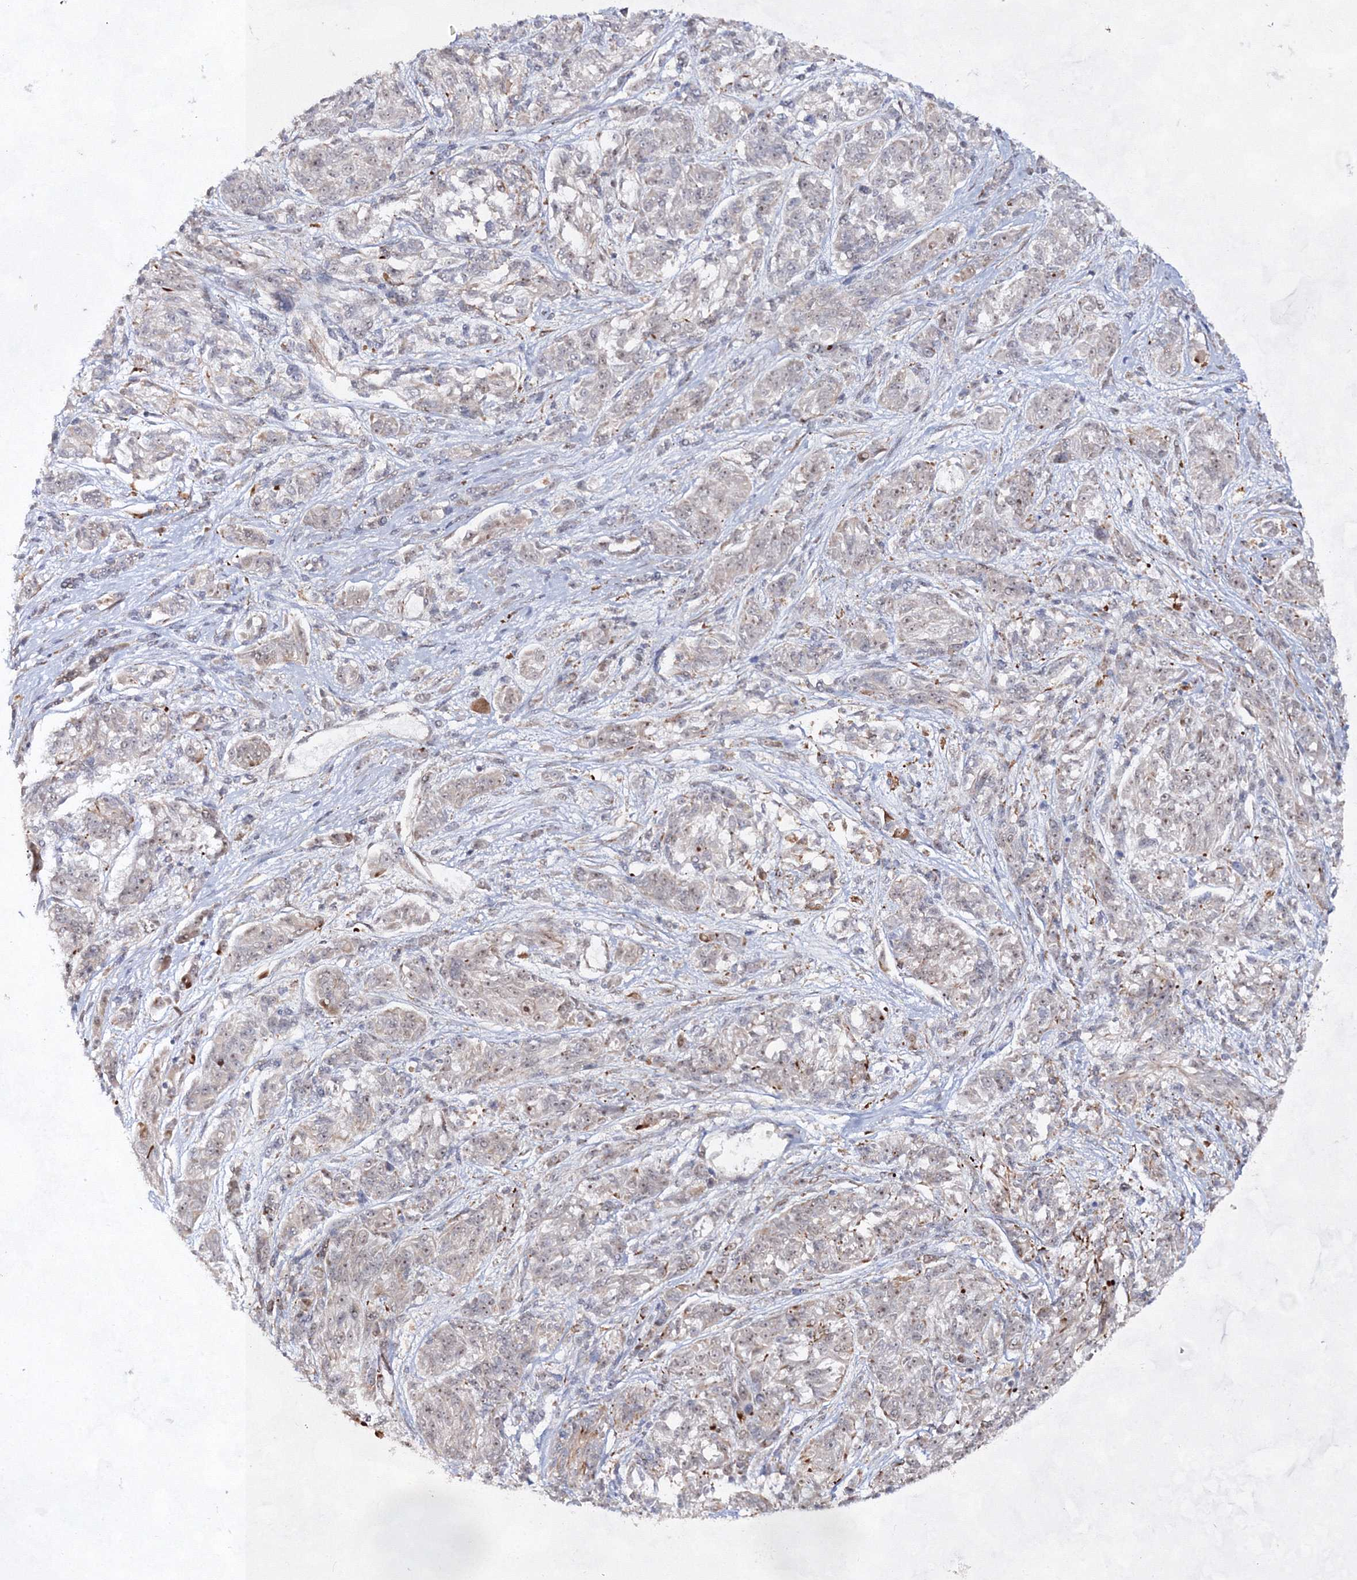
{"staining": {"intensity": "negative", "quantity": "none", "location": "none"}, "tissue": "melanoma", "cell_type": "Tumor cells", "image_type": "cancer", "snomed": [{"axis": "morphology", "description": "Malignant melanoma, NOS"}, {"axis": "topography", "description": "Skin"}], "caption": "A micrograph of malignant melanoma stained for a protein exhibits no brown staining in tumor cells.", "gene": "SNIP1", "patient": {"sex": "male", "age": 53}}